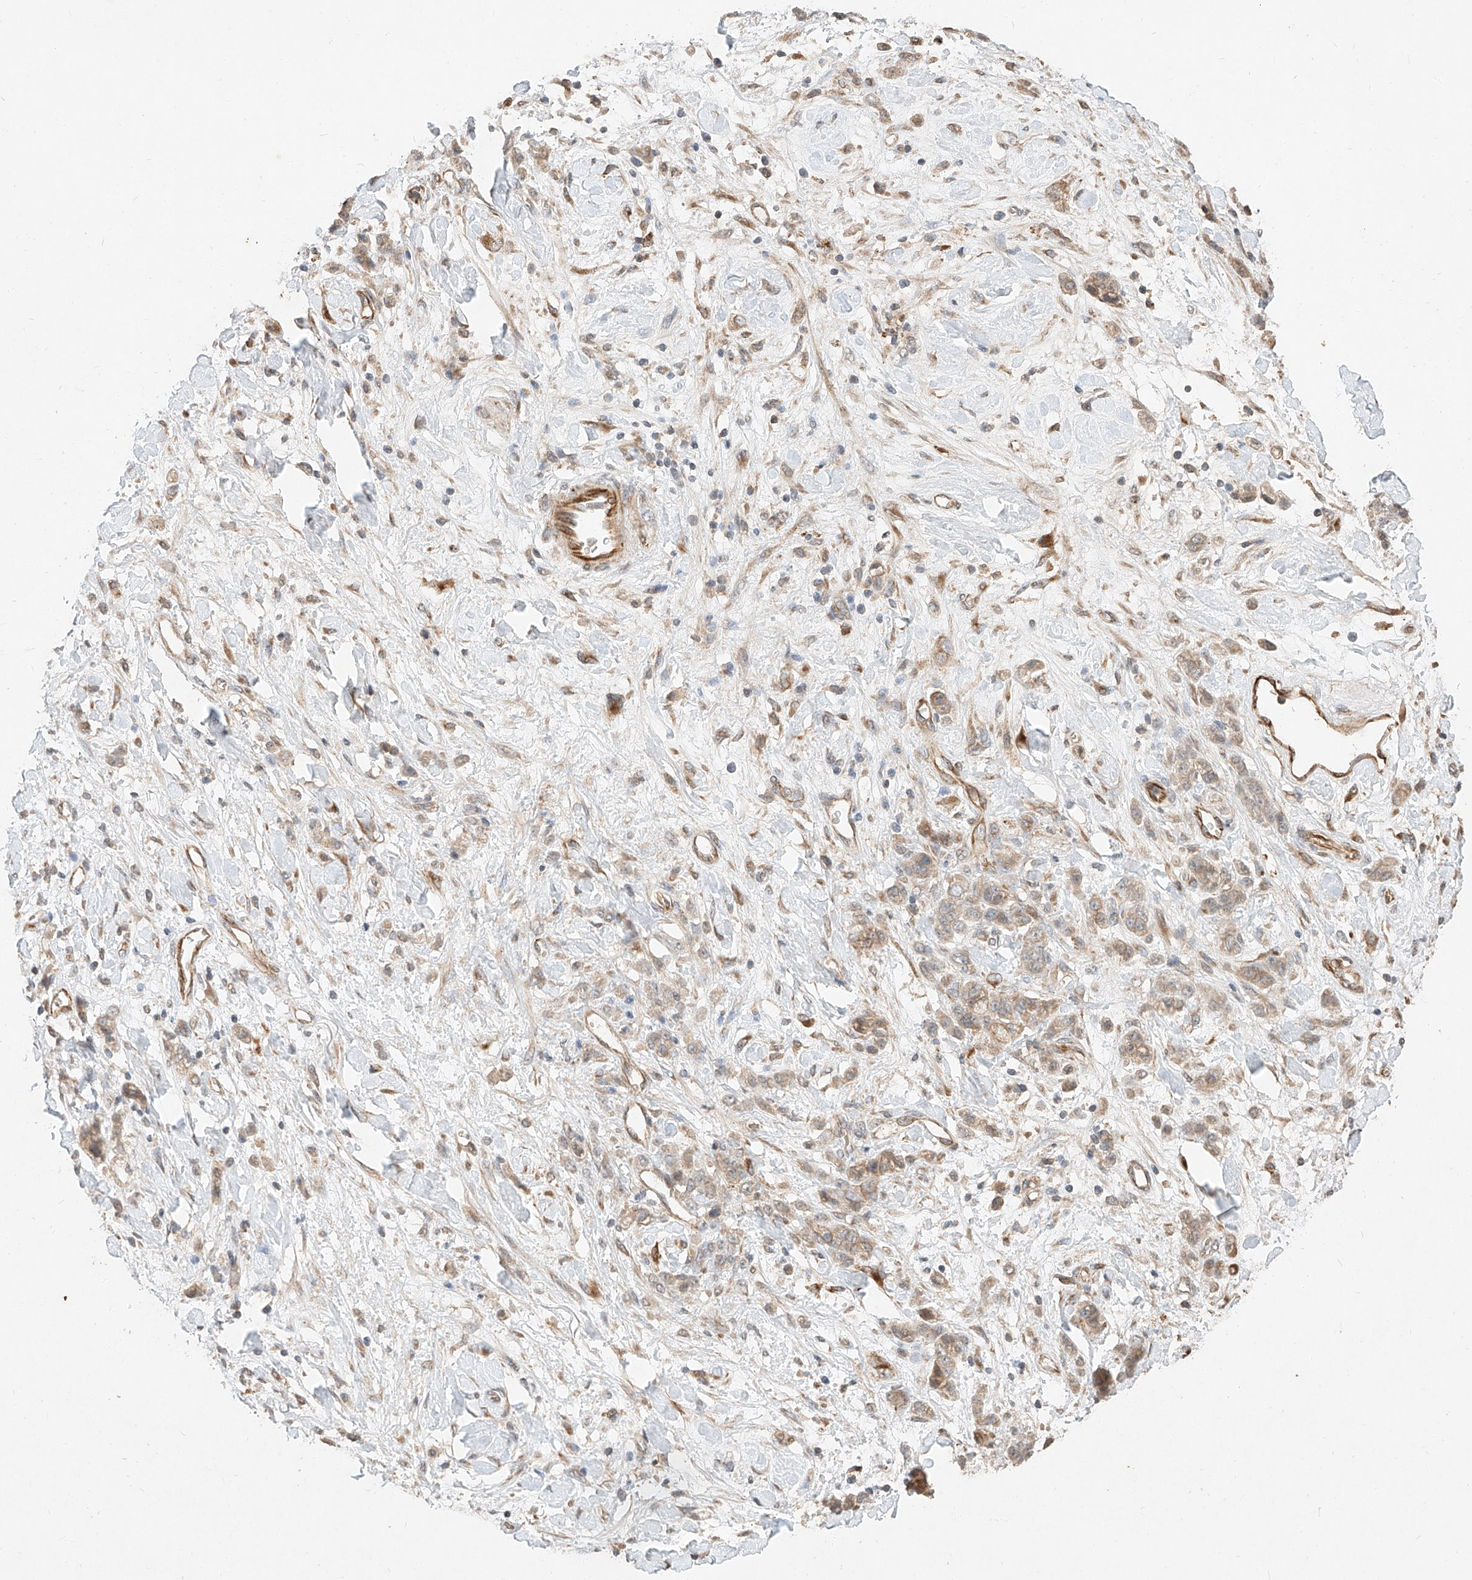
{"staining": {"intensity": "weak", "quantity": ">75%", "location": "cytoplasmic/membranous"}, "tissue": "stomach cancer", "cell_type": "Tumor cells", "image_type": "cancer", "snomed": [{"axis": "morphology", "description": "Normal tissue, NOS"}, {"axis": "morphology", "description": "Adenocarcinoma, NOS"}, {"axis": "topography", "description": "Stomach"}], "caption": "Adenocarcinoma (stomach) stained with a protein marker displays weak staining in tumor cells.", "gene": "SUSD6", "patient": {"sex": "male", "age": 82}}